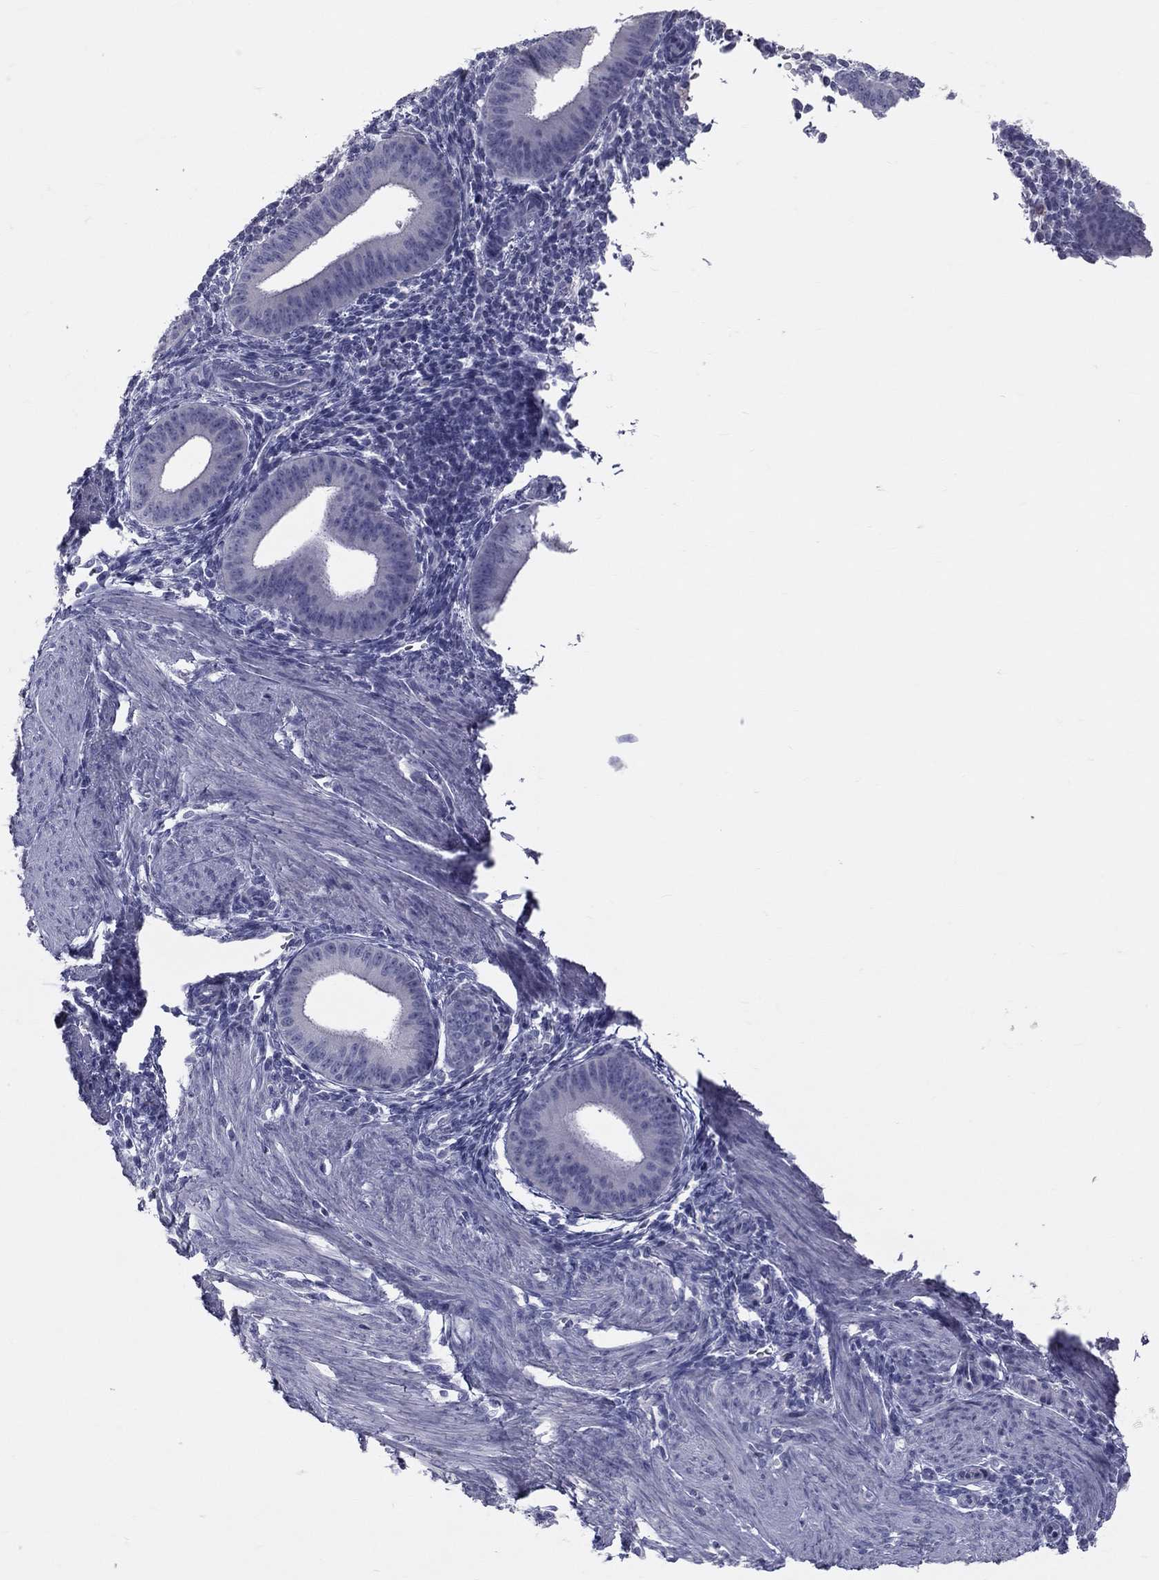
{"staining": {"intensity": "negative", "quantity": "none", "location": "none"}, "tissue": "endometrium", "cell_type": "Cells in endometrial stroma", "image_type": "normal", "snomed": [{"axis": "morphology", "description": "Normal tissue, NOS"}, {"axis": "topography", "description": "Endometrium"}], "caption": "IHC histopathology image of unremarkable human endometrium stained for a protein (brown), which shows no expression in cells in endometrial stroma.", "gene": "TFPI2", "patient": {"sex": "female", "age": 39}}